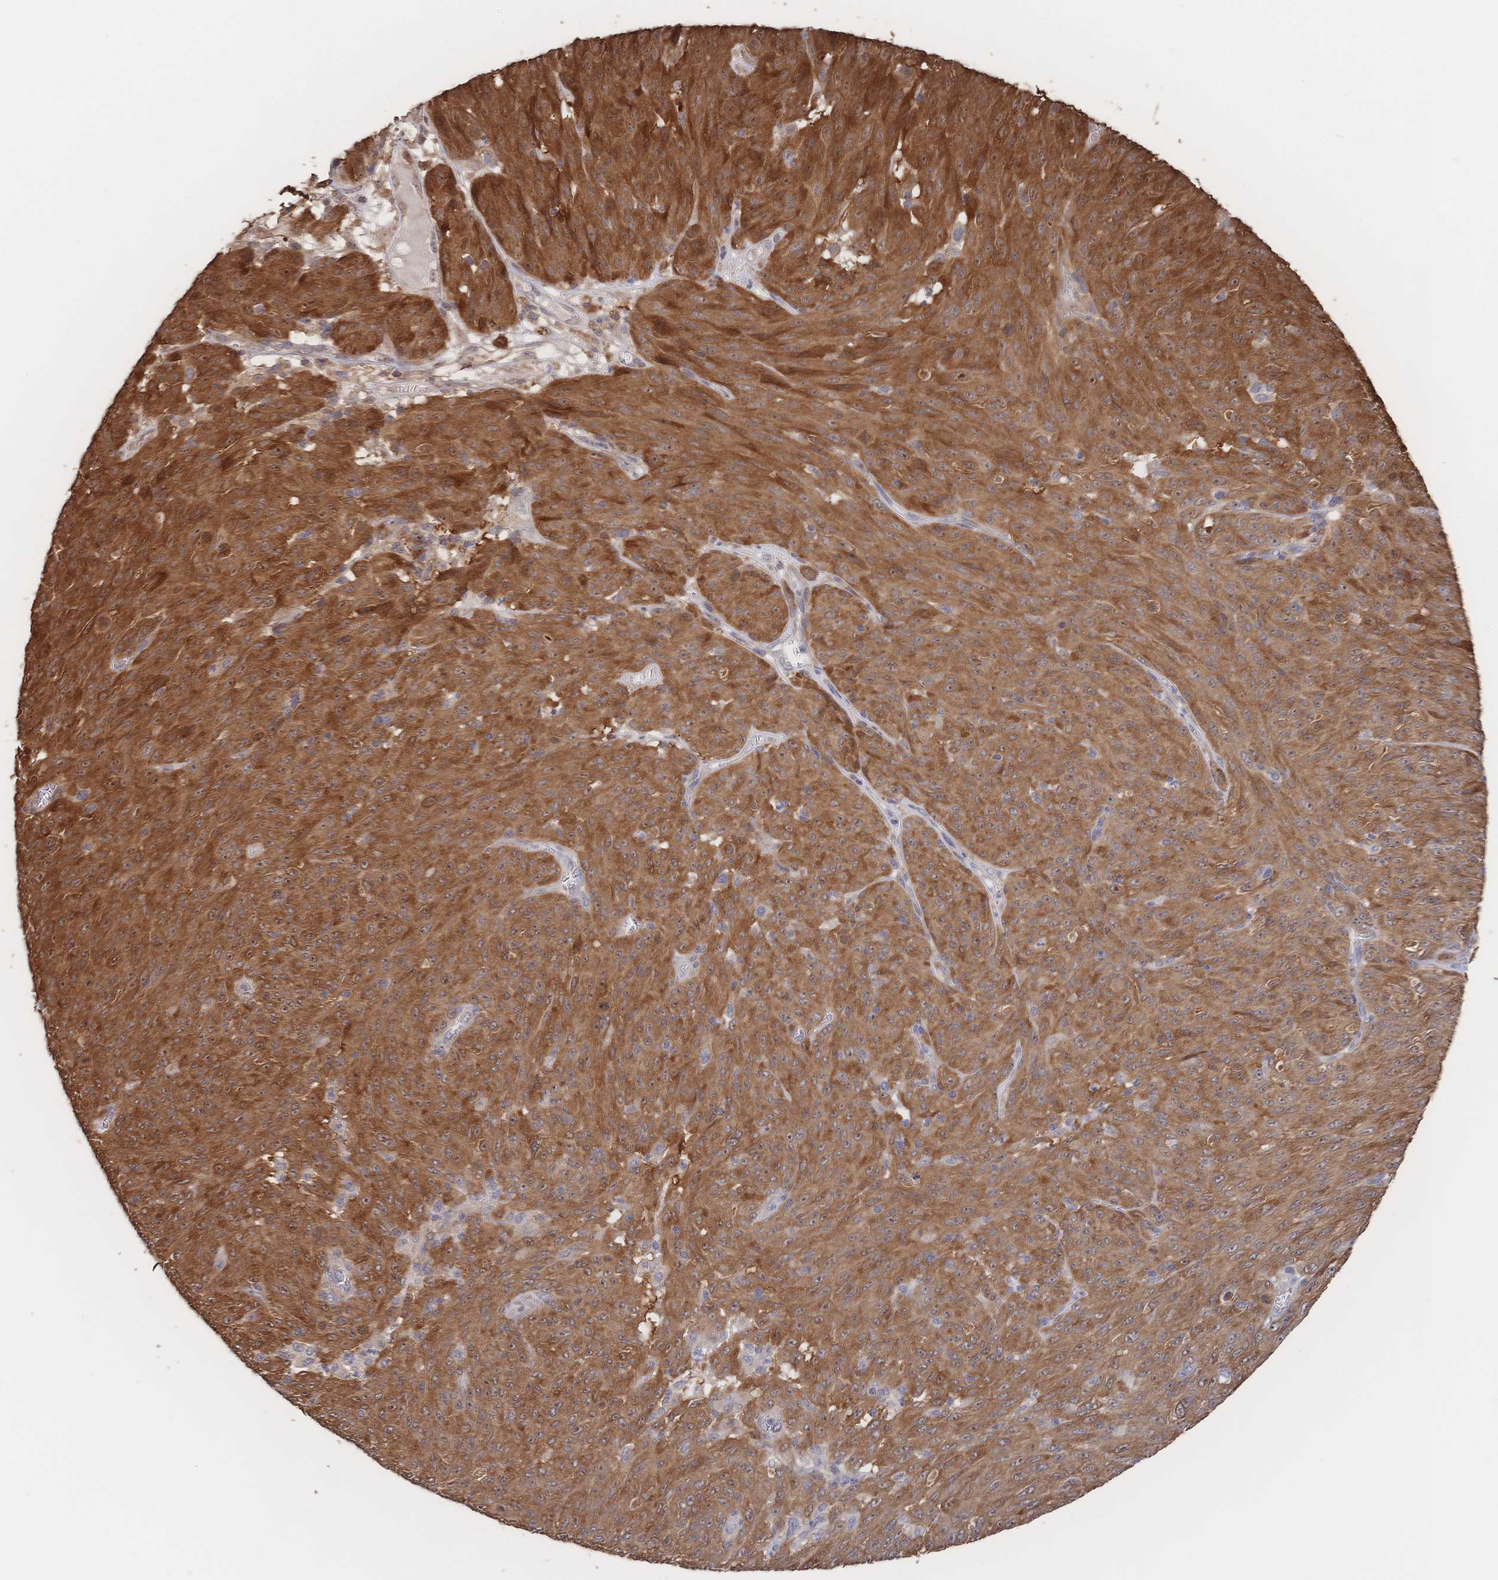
{"staining": {"intensity": "moderate", "quantity": ">75%", "location": "cytoplasmic/membranous,nuclear"}, "tissue": "melanoma", "cell_type": "Tumor cells", "image_type": "cancer", "snomed": [{"axis": "morphology", "description": "Malignant melanoma, NOS"}, {"axis": "topography", "description": "Skin"}], "caption": "The image shows staining of malignant melanoma, revealing moderate cytoplasmic/membranous and nuclear protein positivity (brown color) within tumor cells.", "gene": "DNAJA4", "patient": {"sex": "male", "age": 85}}